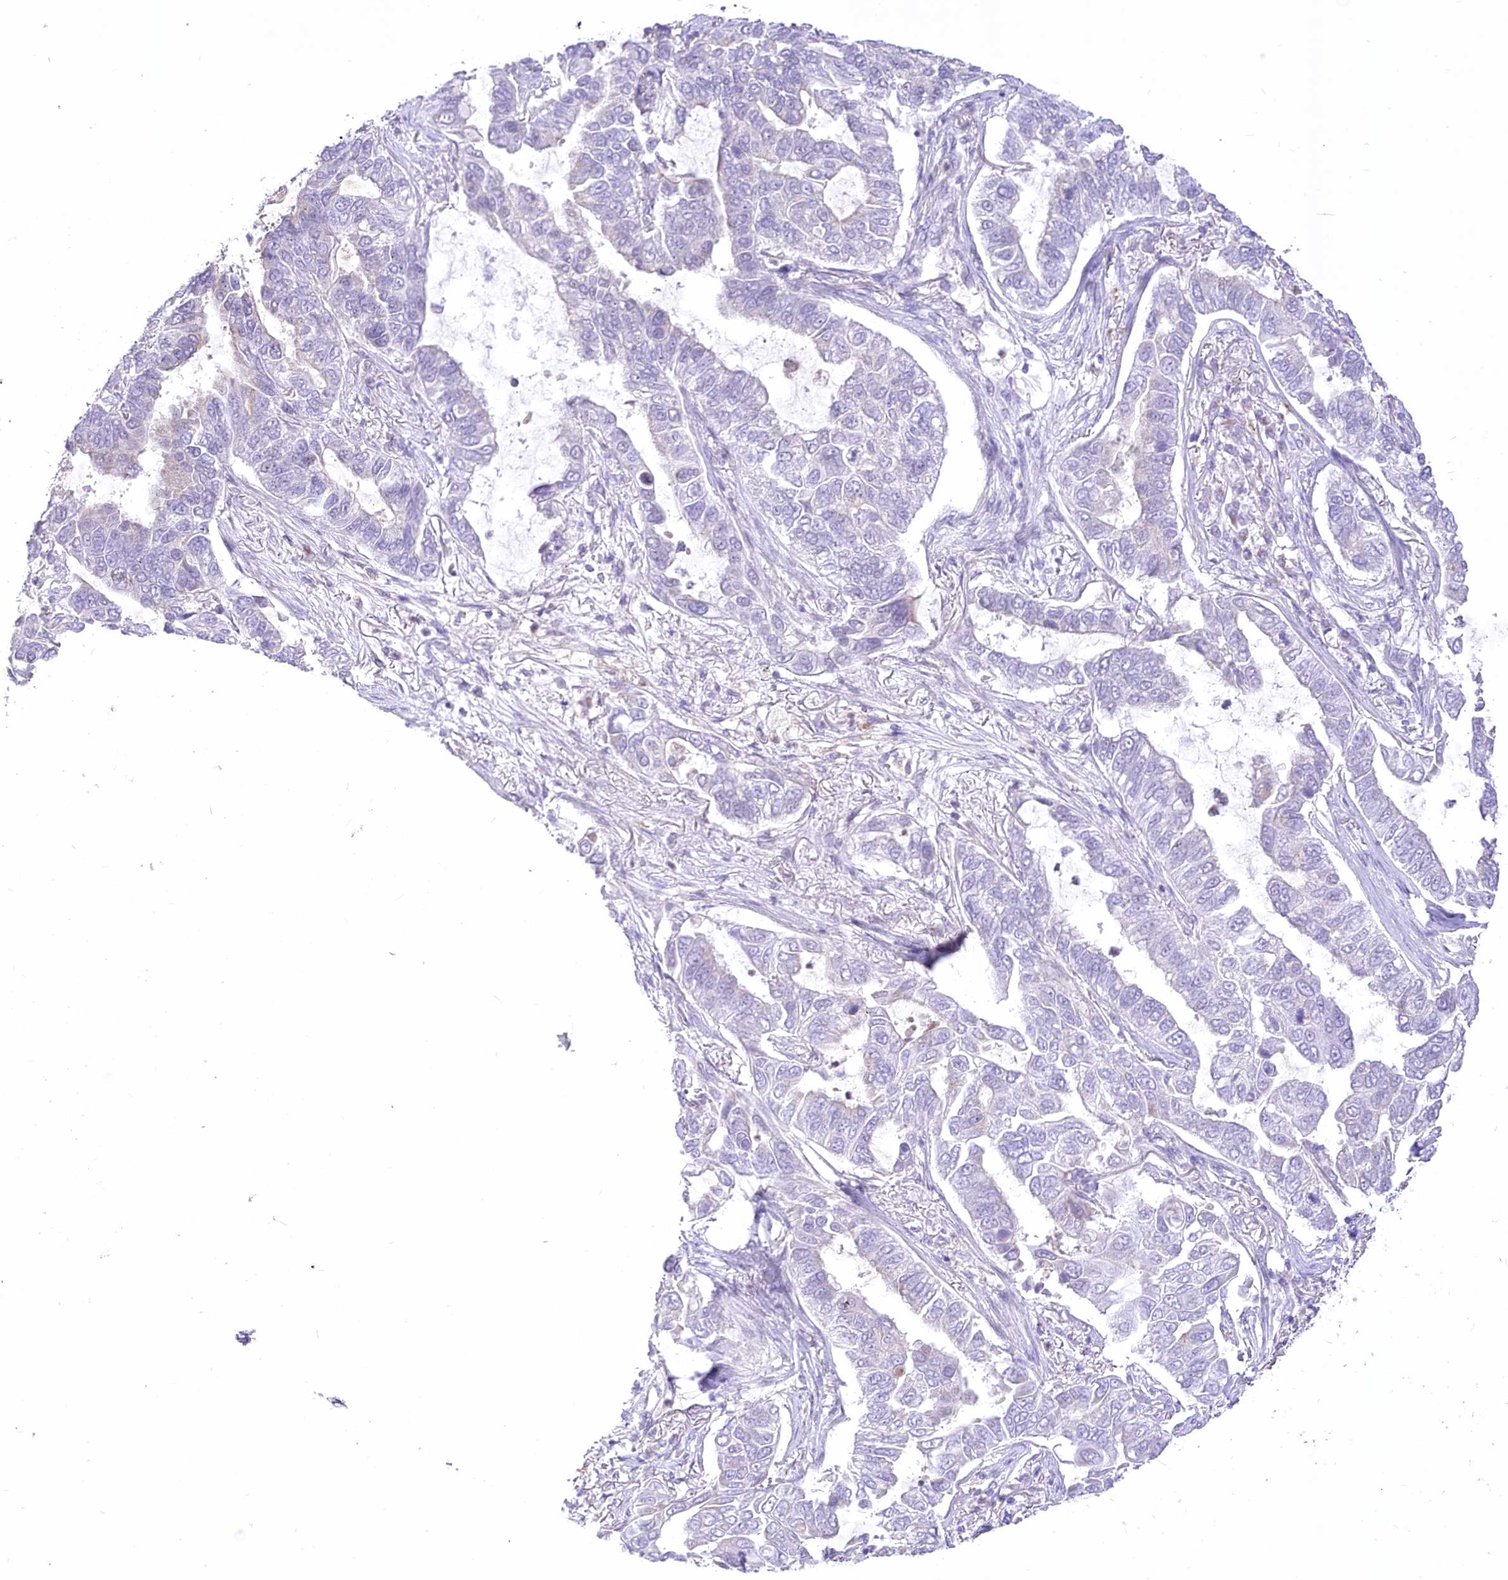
{"staining": {"intensity": "negative", "quantity": "none", "location": "none"}, "tissue": "lung cancer", "cell_type": "Tumor cells", "image_type": "cancer", "snomed": [{"axis": "morphology", "description": "Adenocarcinoma, NOS"}, {"axis": "topography", "description": "Lung"}], "caption": "There is no significant staining in tumor cells of lung adenocarcinoma. (DAB immunohistochemistry visualized using brightfield microscopy, high magnification).", "gene": "BEND7", "patient": {"sex": "male", "age": 64}}